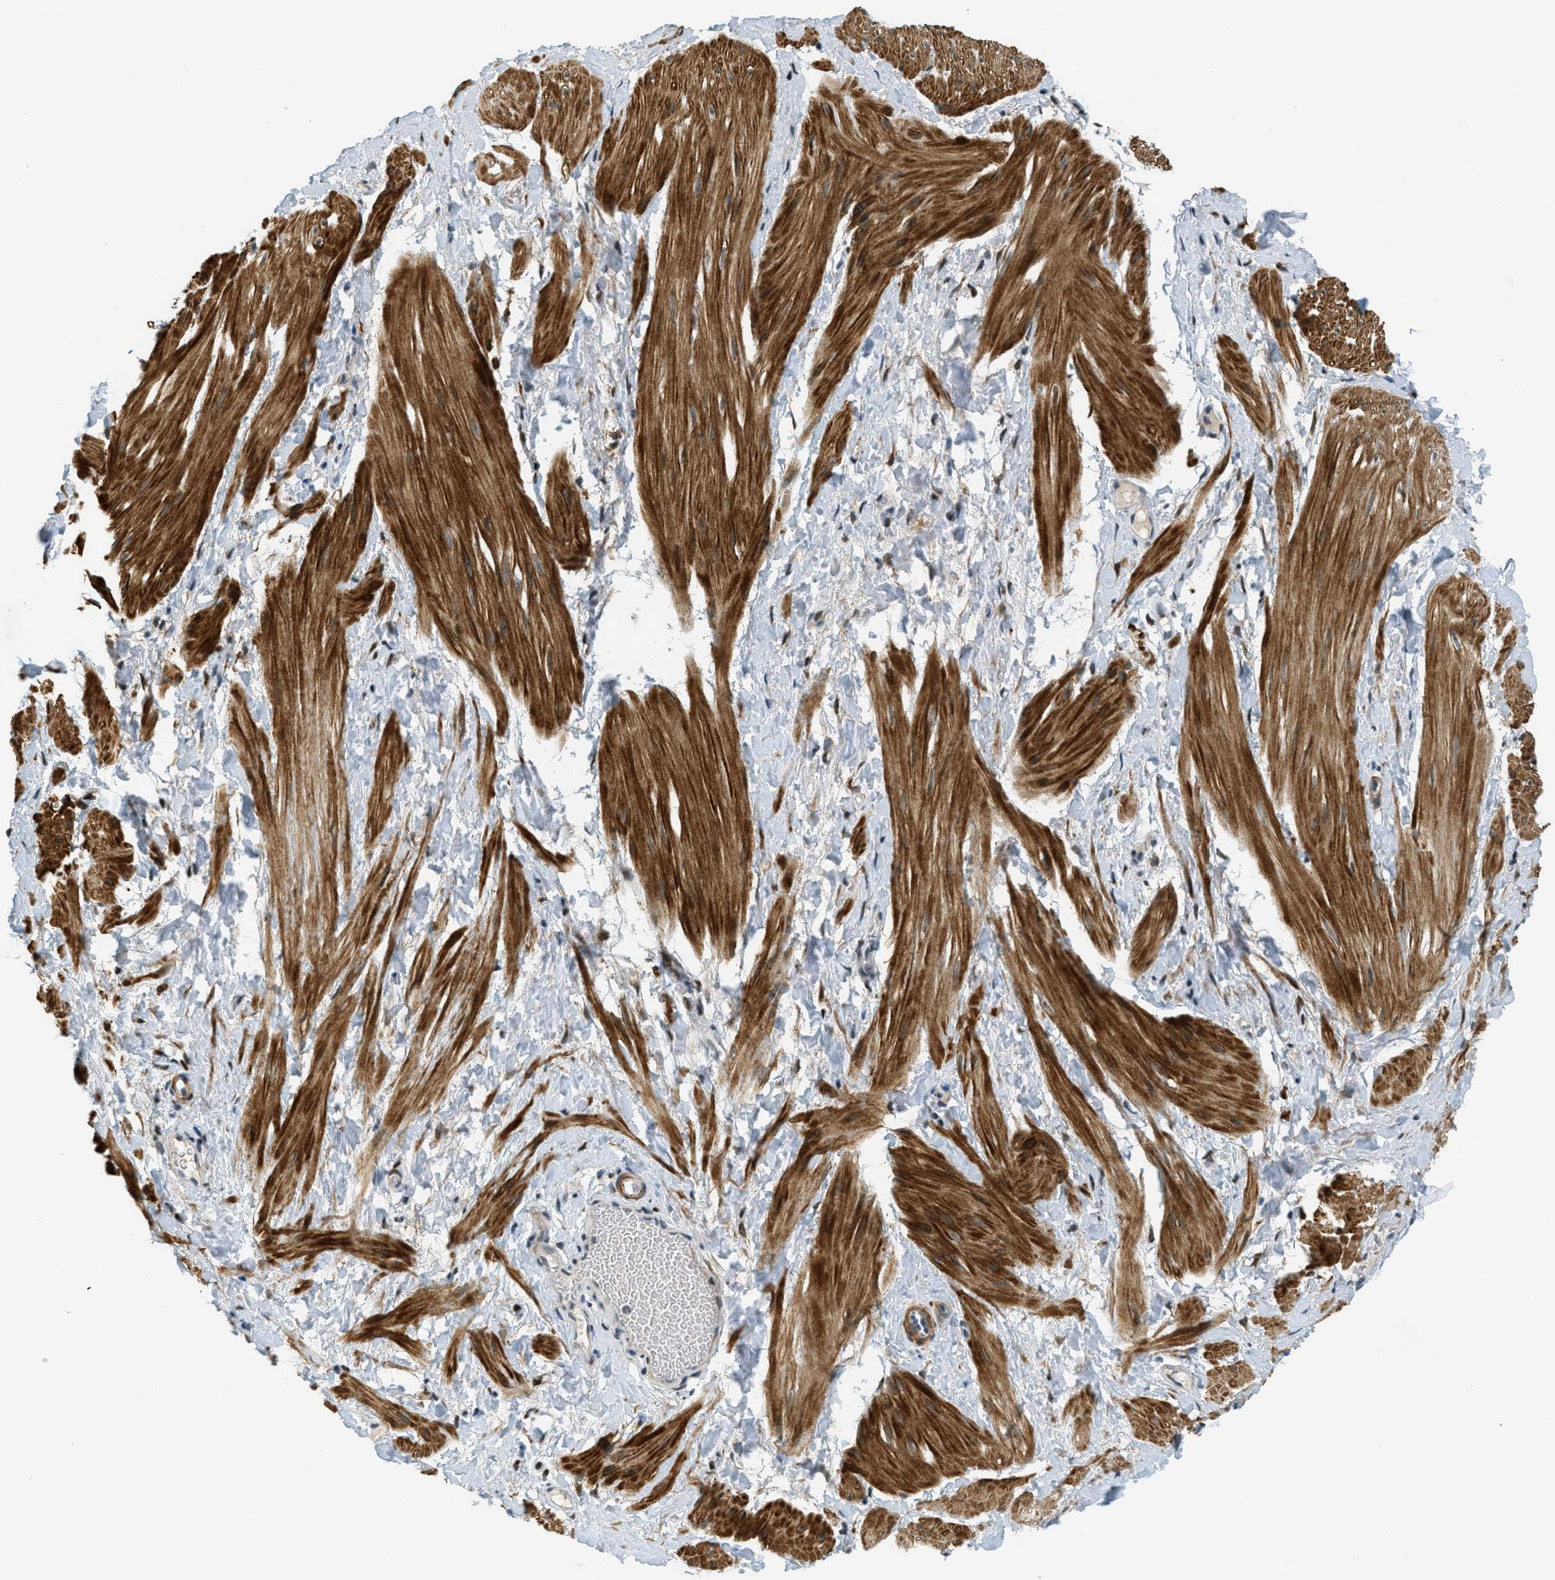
{"staining": {"intensity": "strong", "quantity": ">75%", "location": "cytoplasmic/membranous"}, "tissue": "smooth muscle", "cell_type": "Smooth muscle cells", "image_type": "normal", "snomed": [{"axis": "morphology", "description": "Normal tissue, NOS"}, {"axis": "topography", "description": "Smooth muscle"}], "caption": "Immunohistochemical staining of normal smooth muscle shows high levels of strong cytoplasmic/membranous expression in approximately >75% of smooth muscle cells.", "gene": "ZDHHC23", "patient": {"sex": "male", "age": 16}}